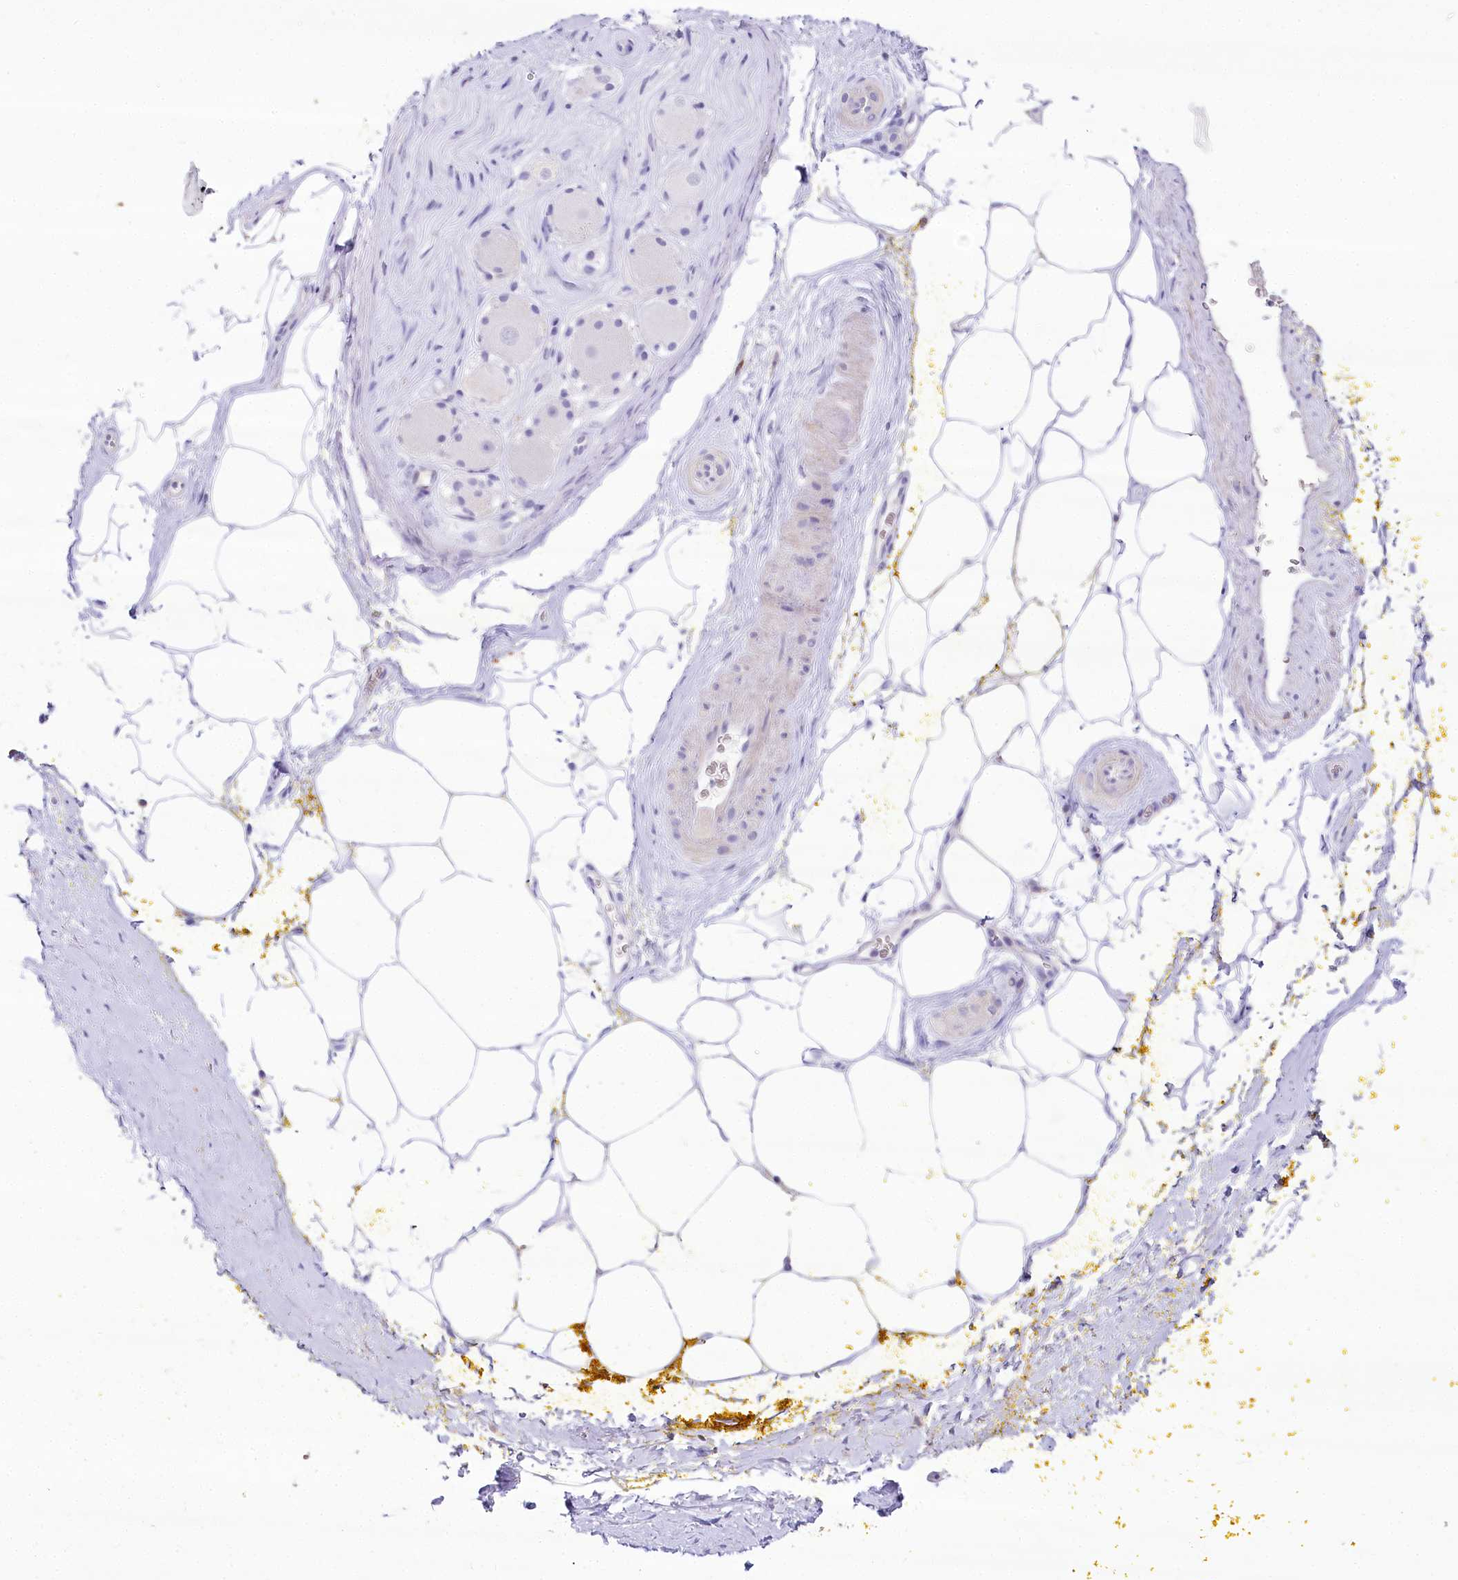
{"staining": {"intensity": "negative", "quantity": "none", "location": "none"}, "tissue": "adipose tissue", "cell_type": "Adipocytes", "image_type": "normal", "snomed": [{"axis": "morphology", "description": "Normal tissue, NOS"}, {"axis": "morphology", "description": "Adenocarcinoma, Low grade"}, {"axis": "topography", "description": "Prostate"}, {"axis": "topography", "description": "Peripheral nerve tissue"}], "caption": "The photomicrograph demonstrates no significant staining in adipocytes of adipose tissue.", "gene": "MYOZ1", "patient": {"sex": "male", "age": 63}}